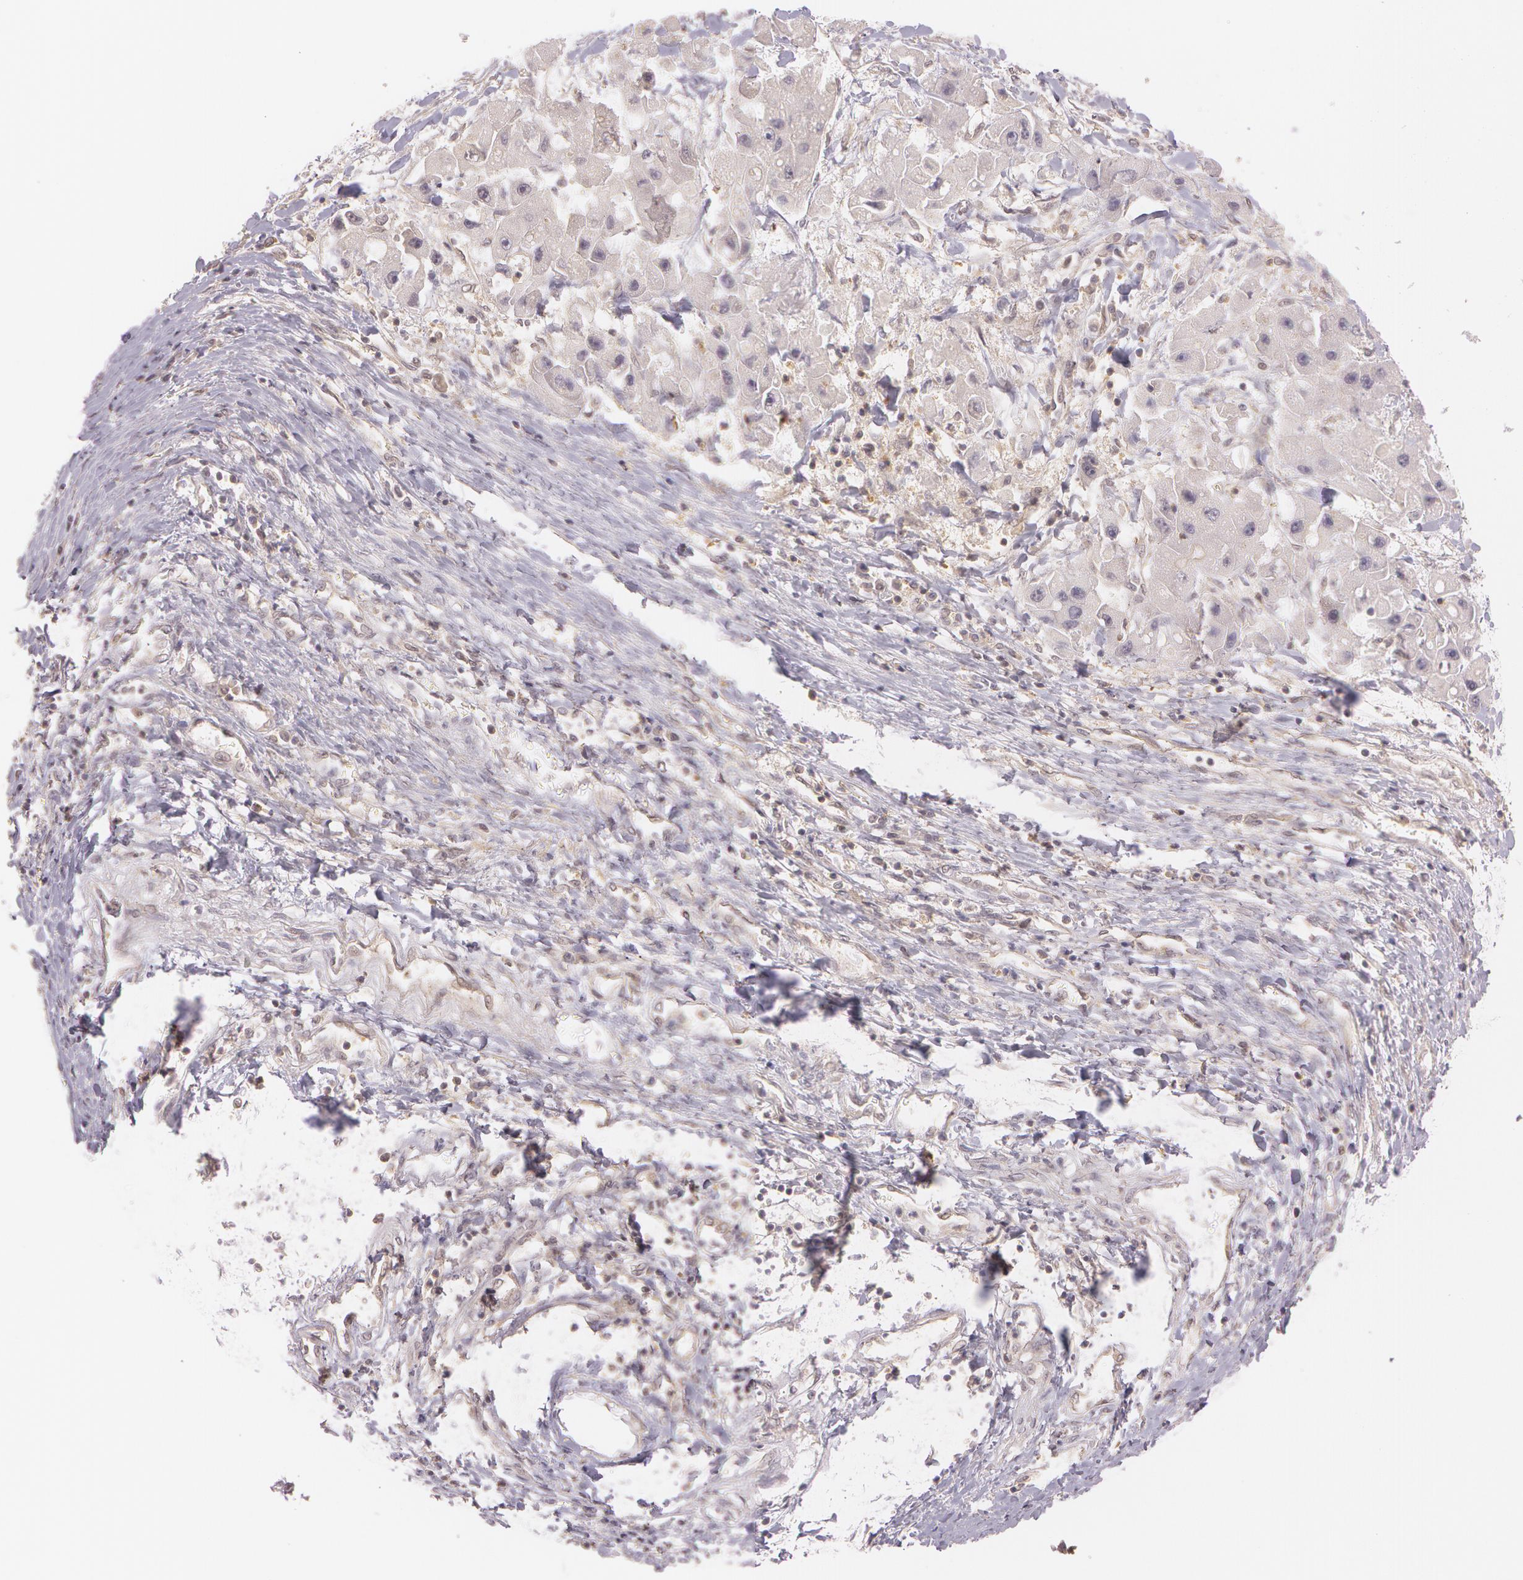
{"staining": {"intensity": "weak", "quantity": ">75%", "location": "cytoplasmic/membranous"}, "tissue": "liver cancer", "cell_type": "Tumor cells", "image_type": "cancer", "snomed": [{"axis": "morphology", "description": "Carcinoma, Hepatocellular, NOS"}, {"axis": "topography", "description": "Liver"}], "caption": "Weak cytoplasmic/membranous protein positivity is identified in about >75% of tumor cells in liver cancer.", "gene": "ATG2B", "patient": {"sex": "male", "age": 24}}